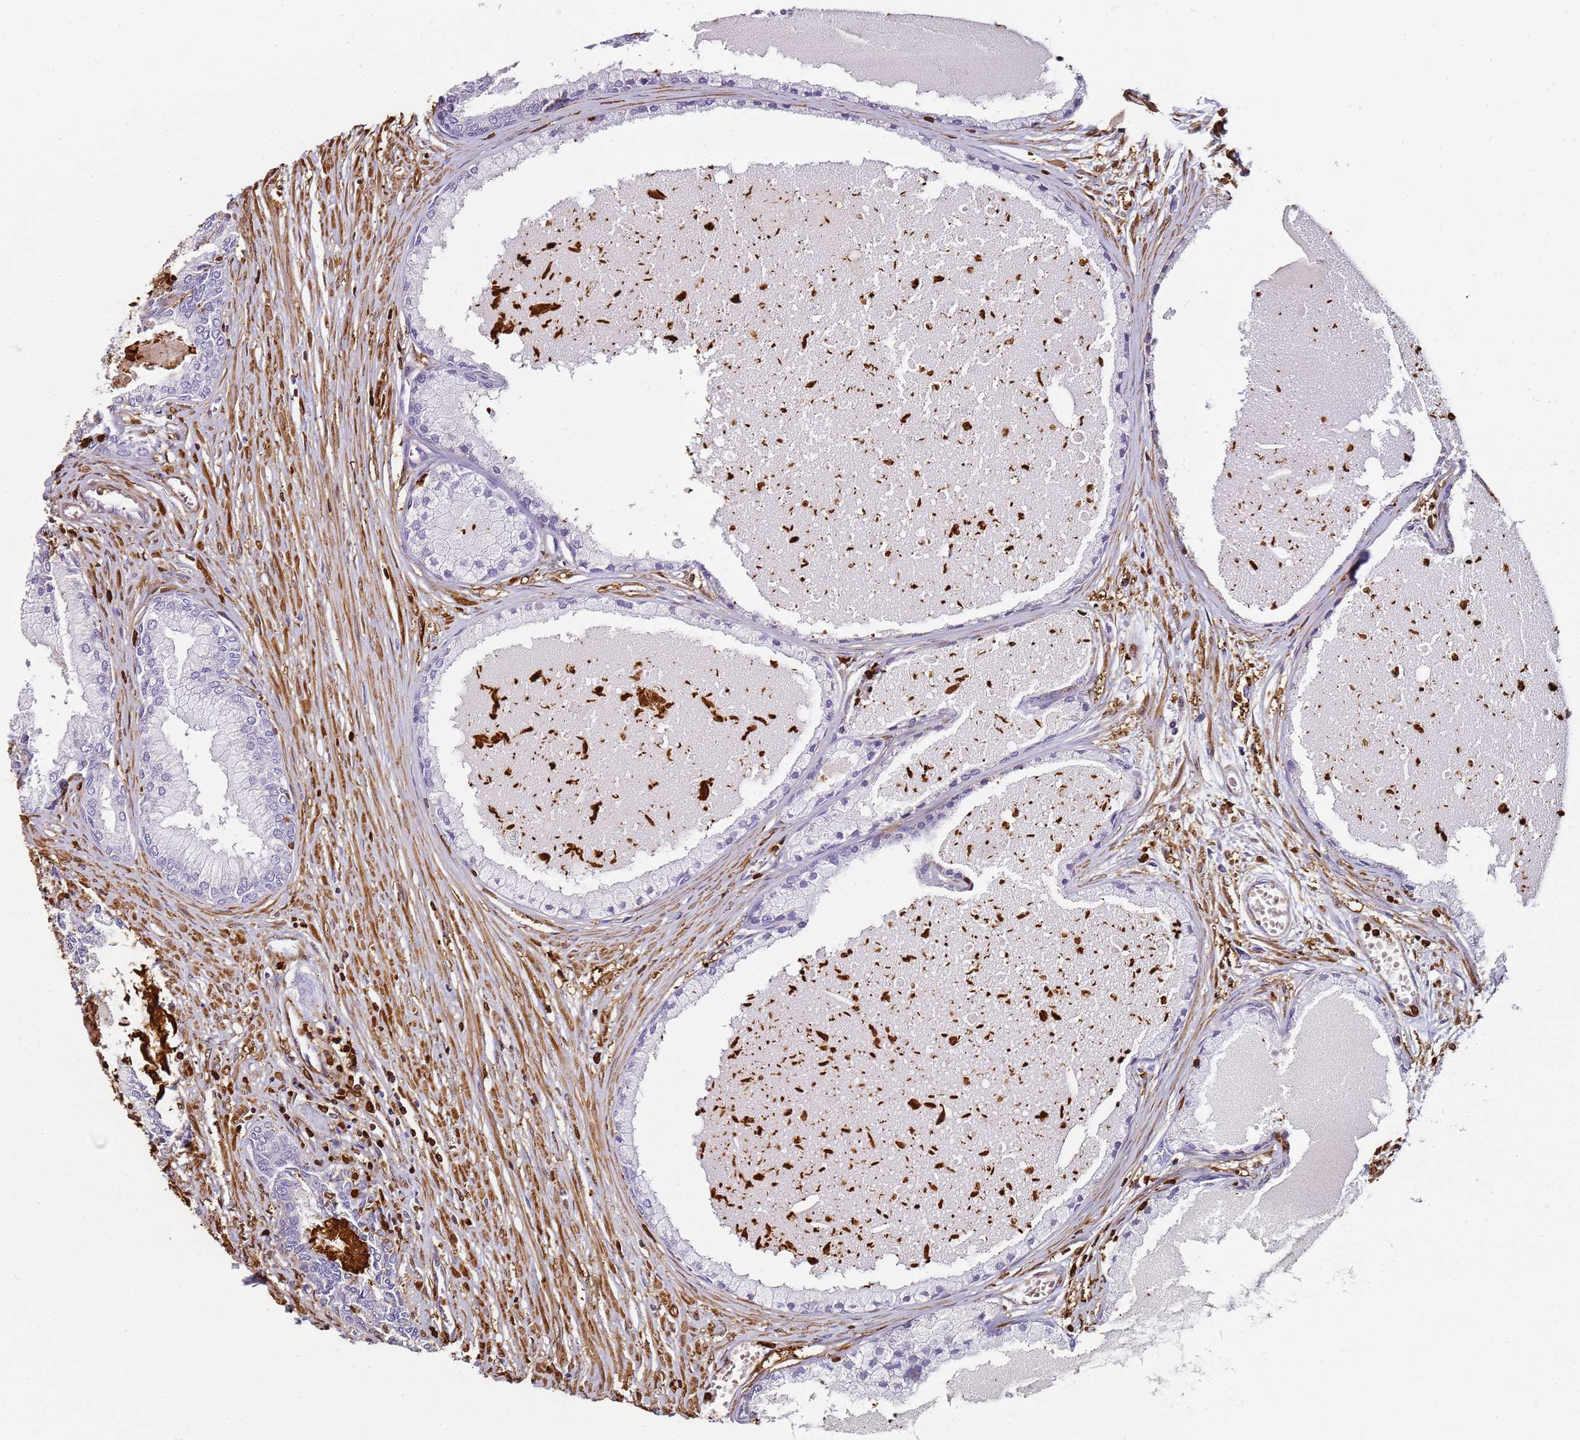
{"staining": {"intensity": "negative", "quantity": "none", "location": "none"}, "tissue": "prostate cancer", "cell_type": "Tumor cells", "image_type": "cancer", "snomed": [{"axis": "morphology", "description": "Adenocarcinoma, High grade"}, {"axis": "topography", "description": "Prostate"}], "caption": "Prostate cancer stained for a protein using IHC reveals no expression tumor cells.", "gene": "S100A4", "patient": {"sex": "male", "age": 74}}